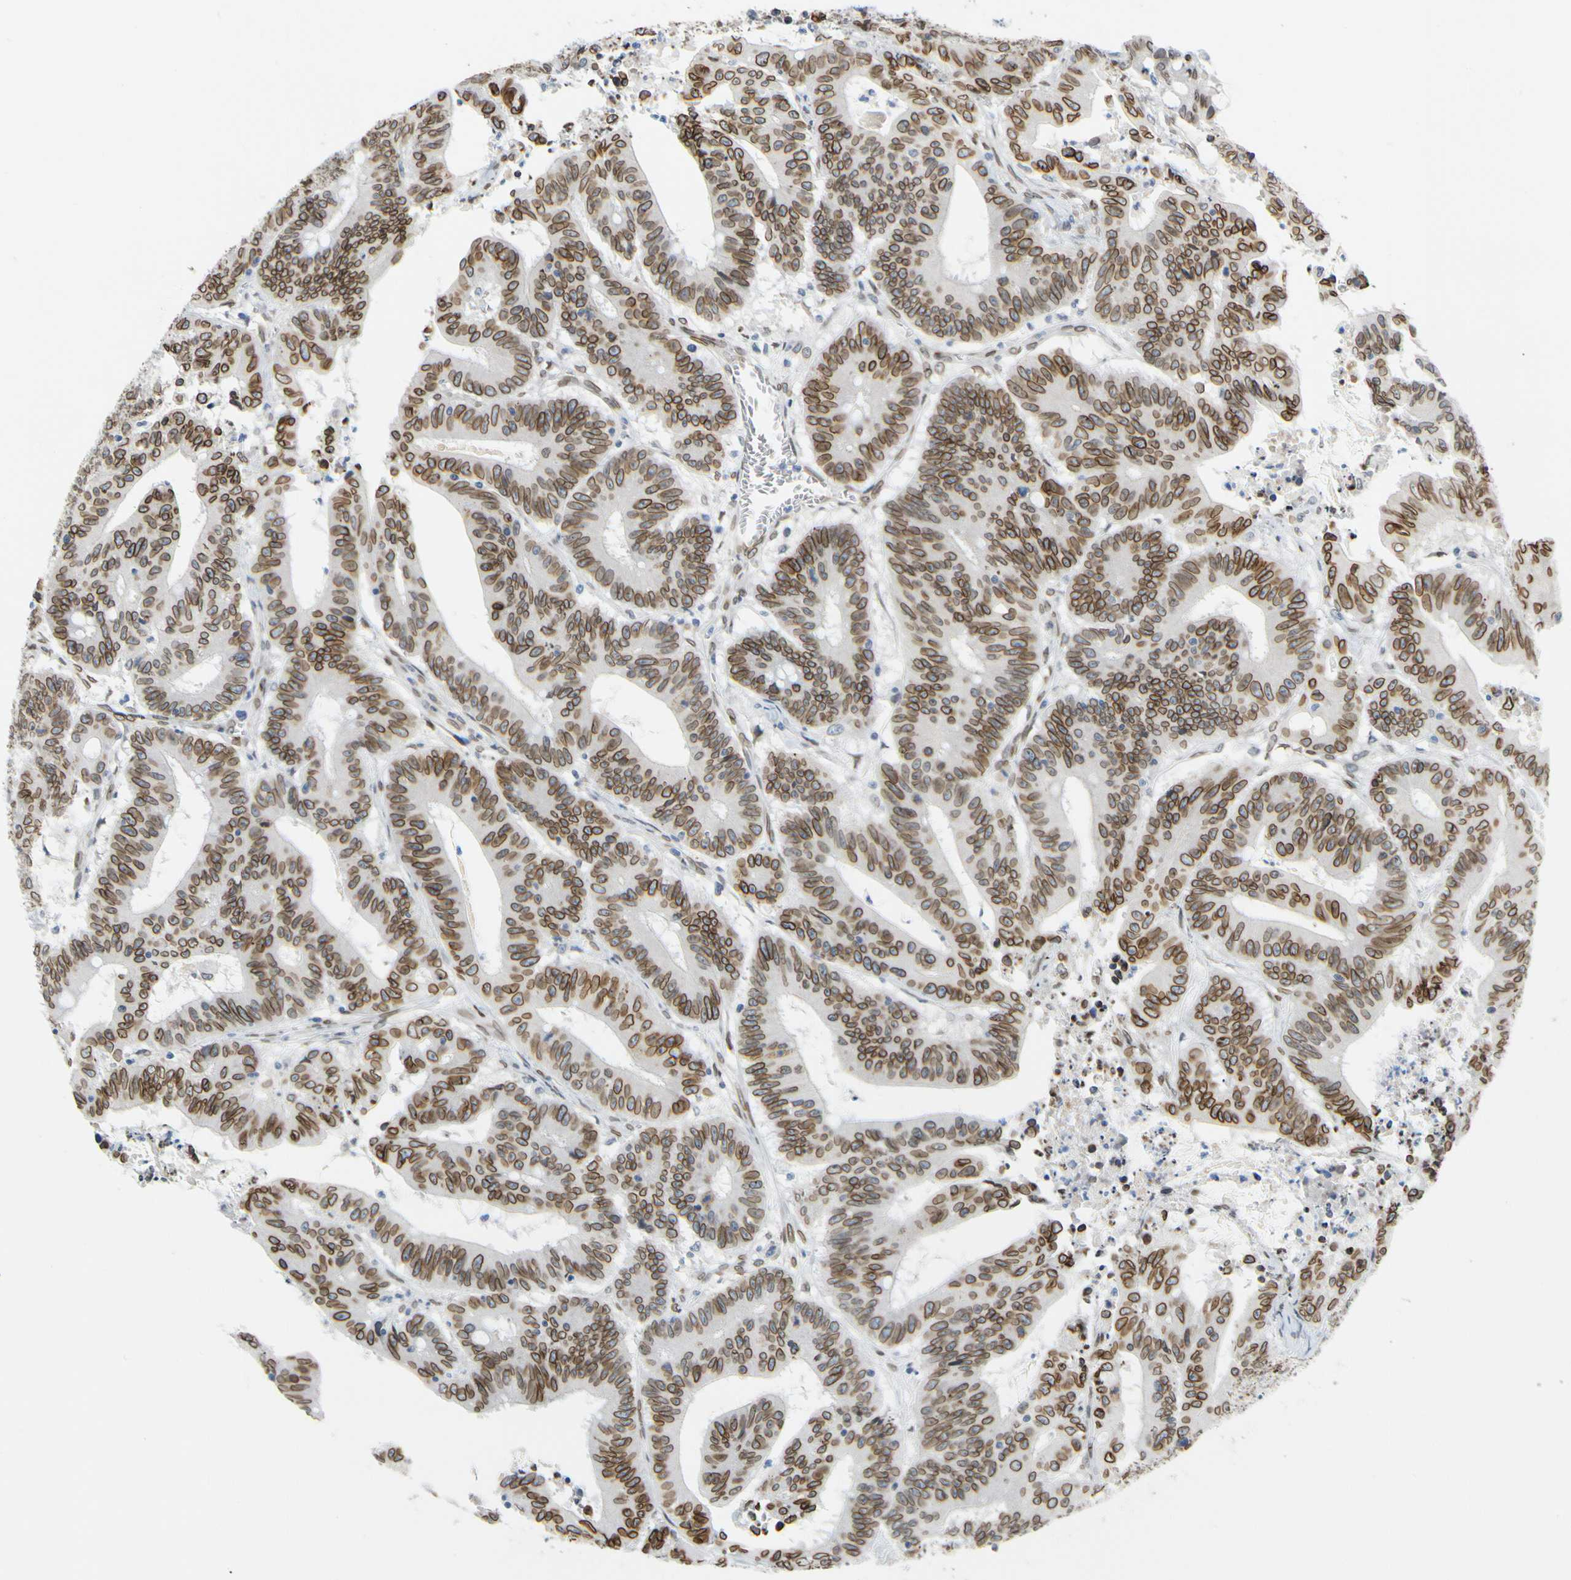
{"staining": {"intensity": "strong", "quantity": ">75%", "location": "cytoplasmic/membranous,nuclear"}, "tissue": "colorectal cancer", "cell_type": "Tumor cells", "image_type": "cancer", "snomed": [{"axis": "morphology", "description": "Adenocarcinoma, NOS"}, {"axis": "topography", "description": "Colon"}], "caption": "Protein positivity by IHC reveals strong cytoplasmic/membranous and nuclear expression in about >75% of tumor cells in colorectal cancer.", "gene": "SUN1", "patient": {"sex": "male", "age": 45}}